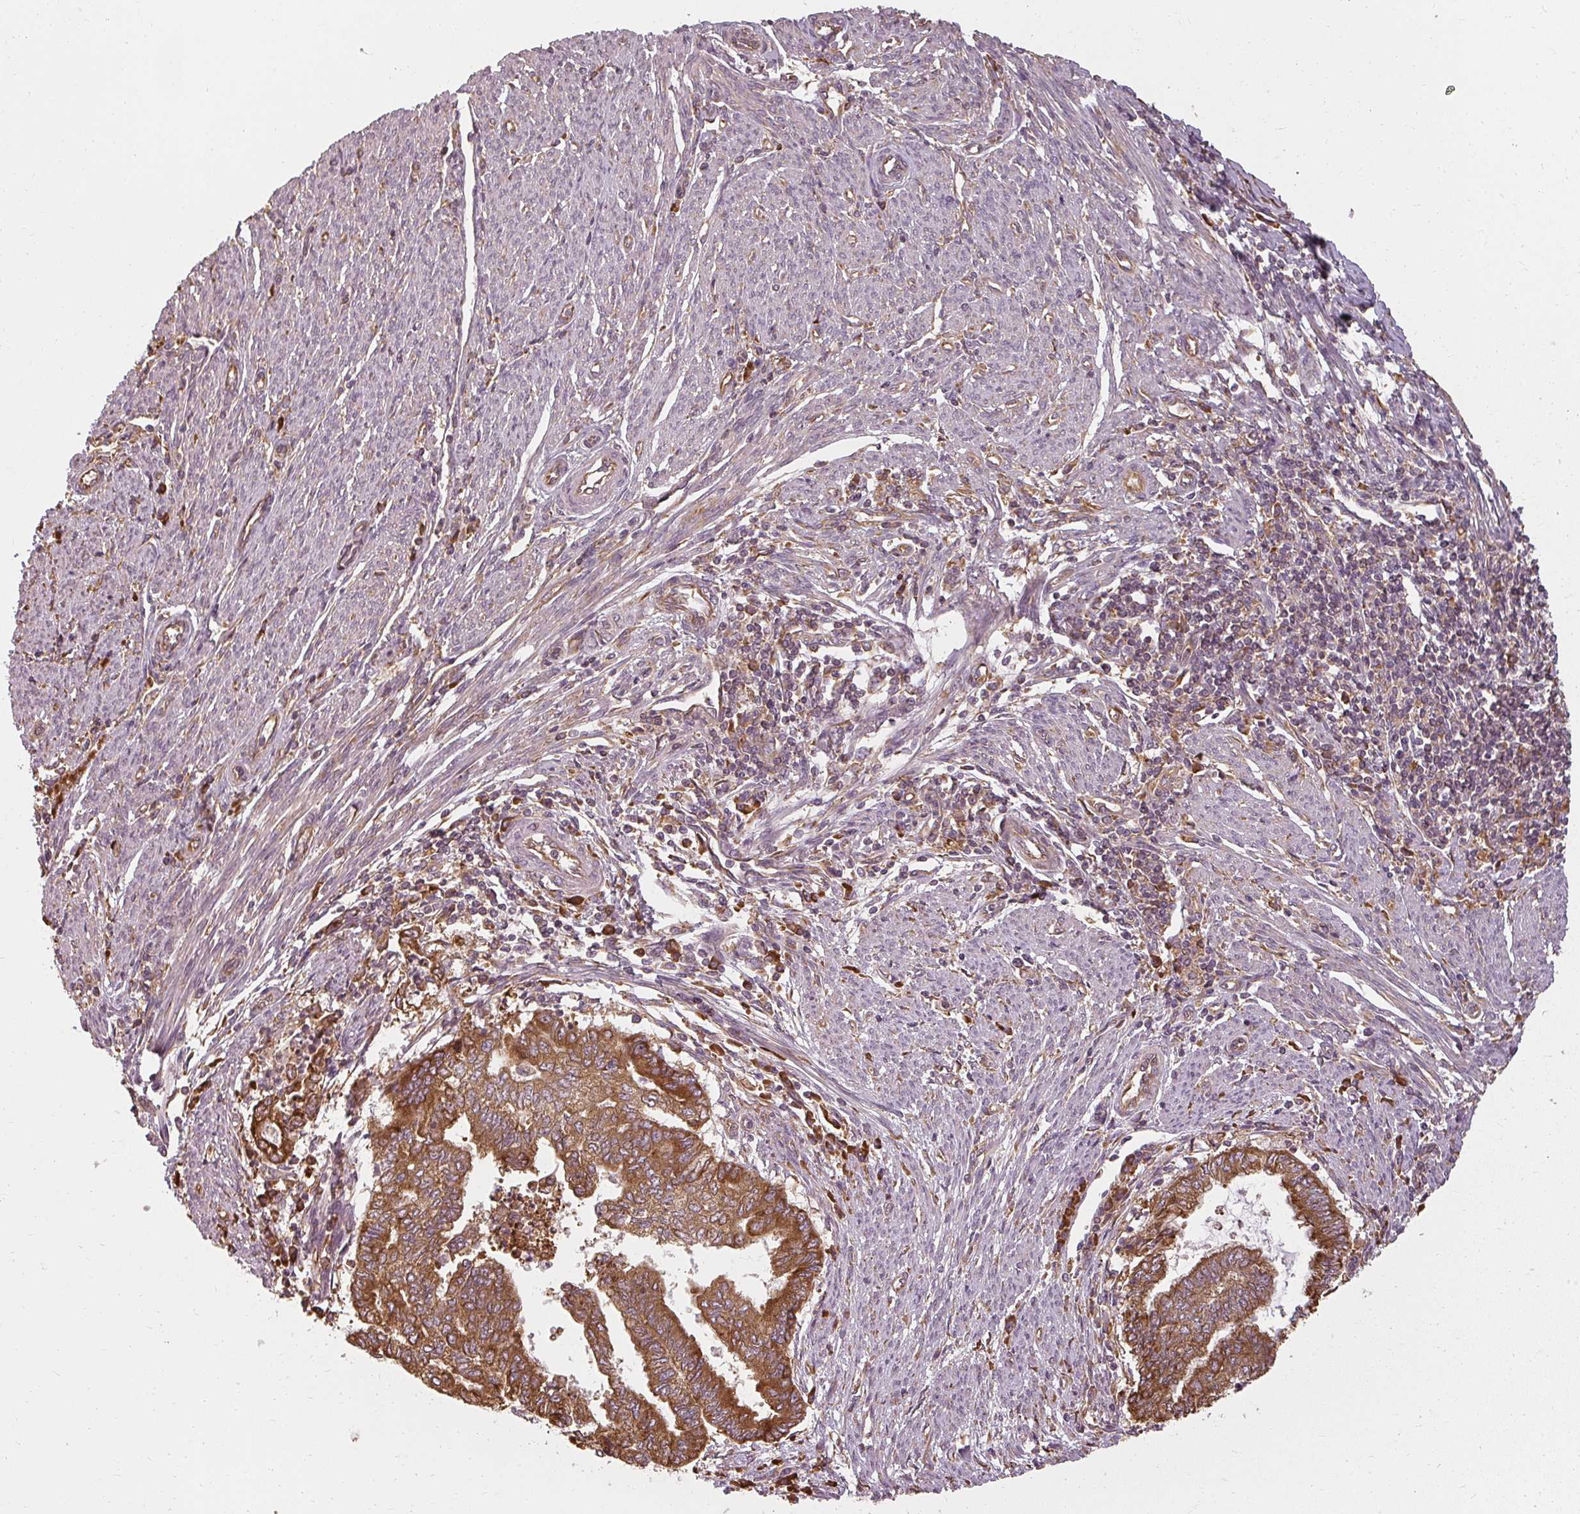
{"staining": {"intensity": "strong", "quantity": ">75%", "location": "cytoplasmic/membranous"}, "tissue": "endometrial cancer", "cell_type": "Tumor cells", "image_type": "cancer", "snomed": [{"axis": "morphology", "description": "Adenocarcinoma, NOS"}, {"axis": "topography", "description": "Endometrium"}], "caption": "Immunohistochemical staining of human endometrial cancer (adenocarcinoma) demonstrates high levels of strong cytoplasmic/membranous protein staining in about >75% of tumor cells.", "gene": "RPL24", "patient": {"sex": "female", "age": 79}}